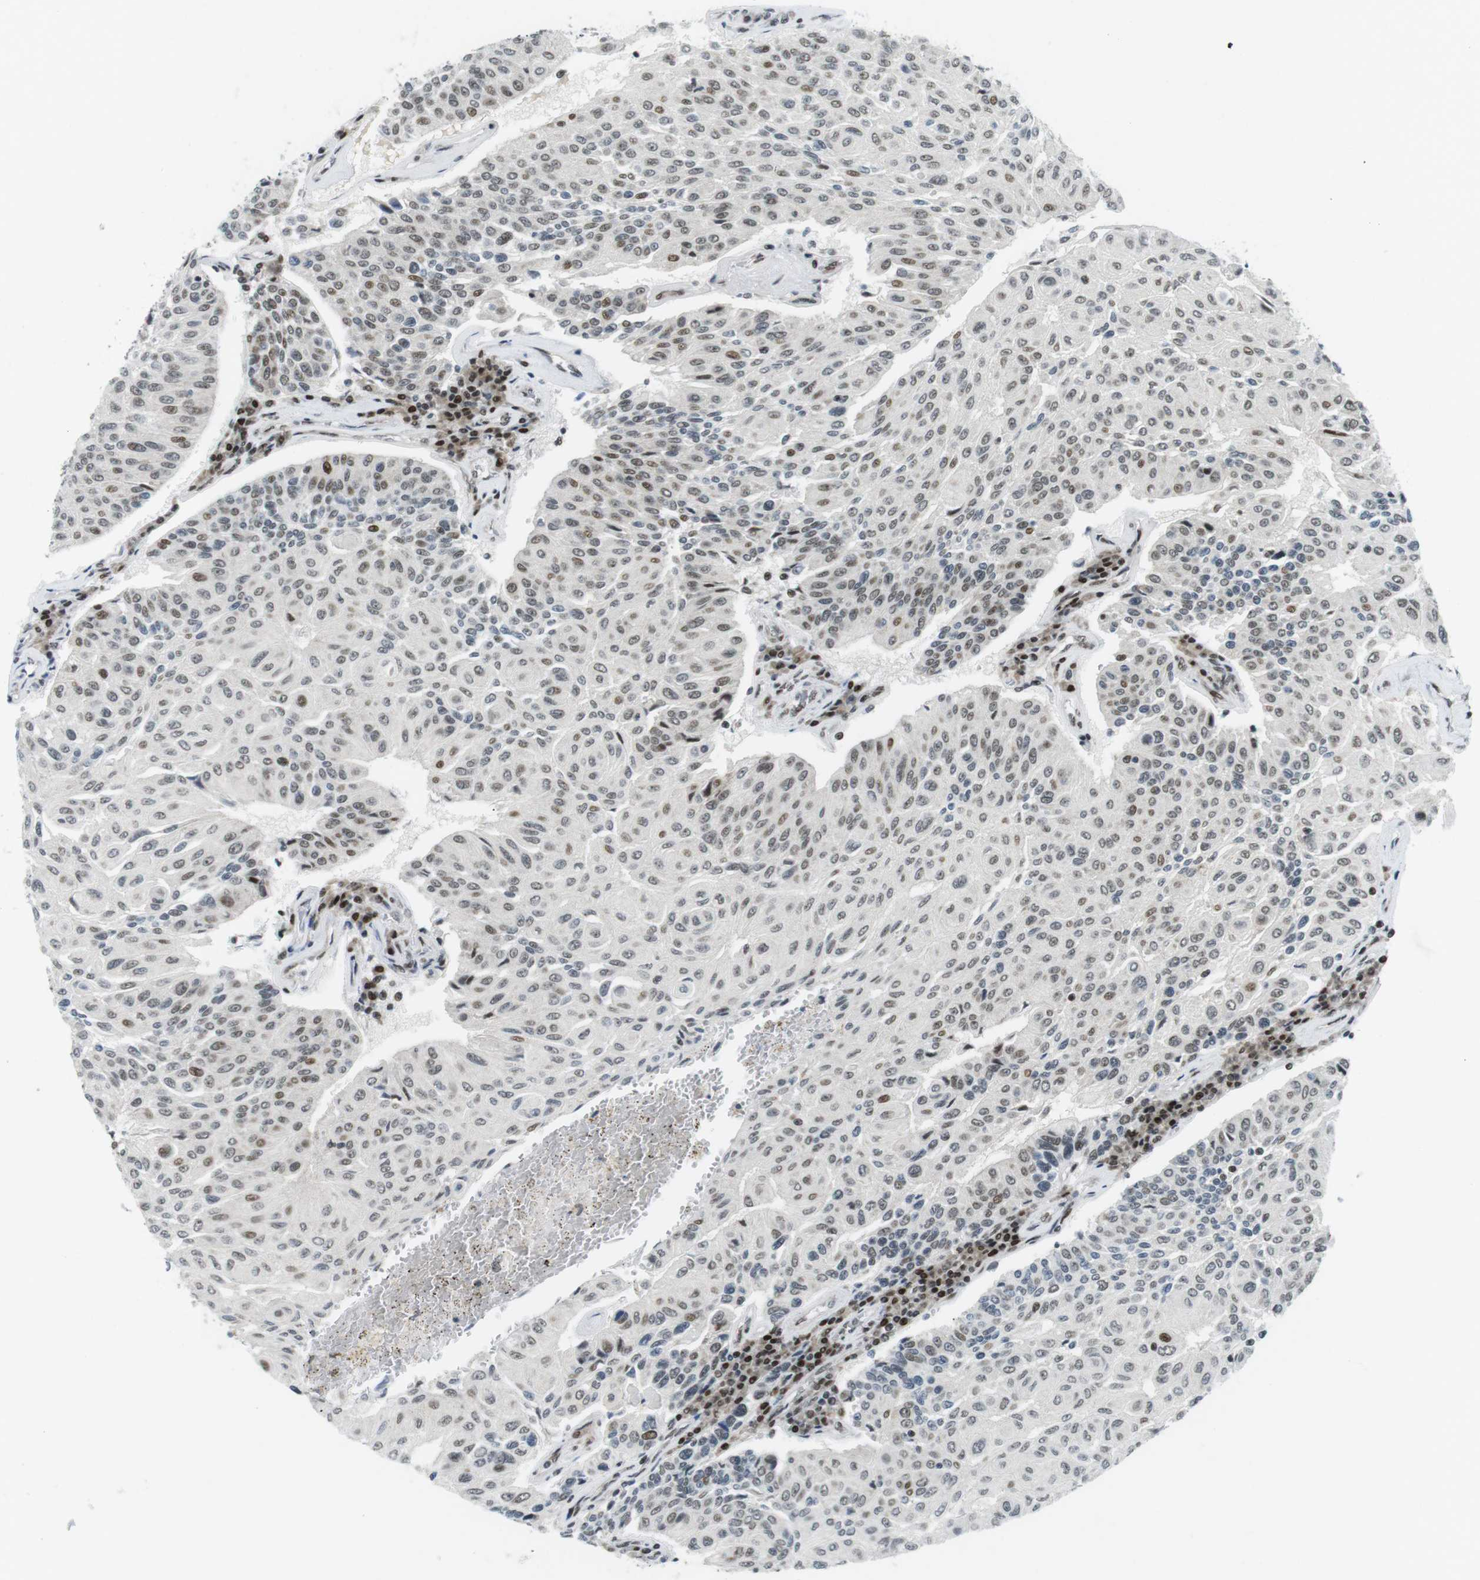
{"staining": {"intensity": "moderate", "quantity": "25%-75%", "location": "nuclear"}, "tissue": "urothelial cancer", "cell_type": "Tumor cells", "image_type": "cancer", "snomed": [{"axis": "morphology", "description": "Urothelial carcinoma, High grade"}, {"axis": "topography", "description": "Urinary bladder"}], "caption": "A histopathology image showing moderate nuclear expression in approximately 25%-75% of tumor cells in high-grade urothelial carcinoma, as visualized by brown immunohistochemical staining.", "gene": "CDC27", "patient": {"sex": "male", "age": 66}}